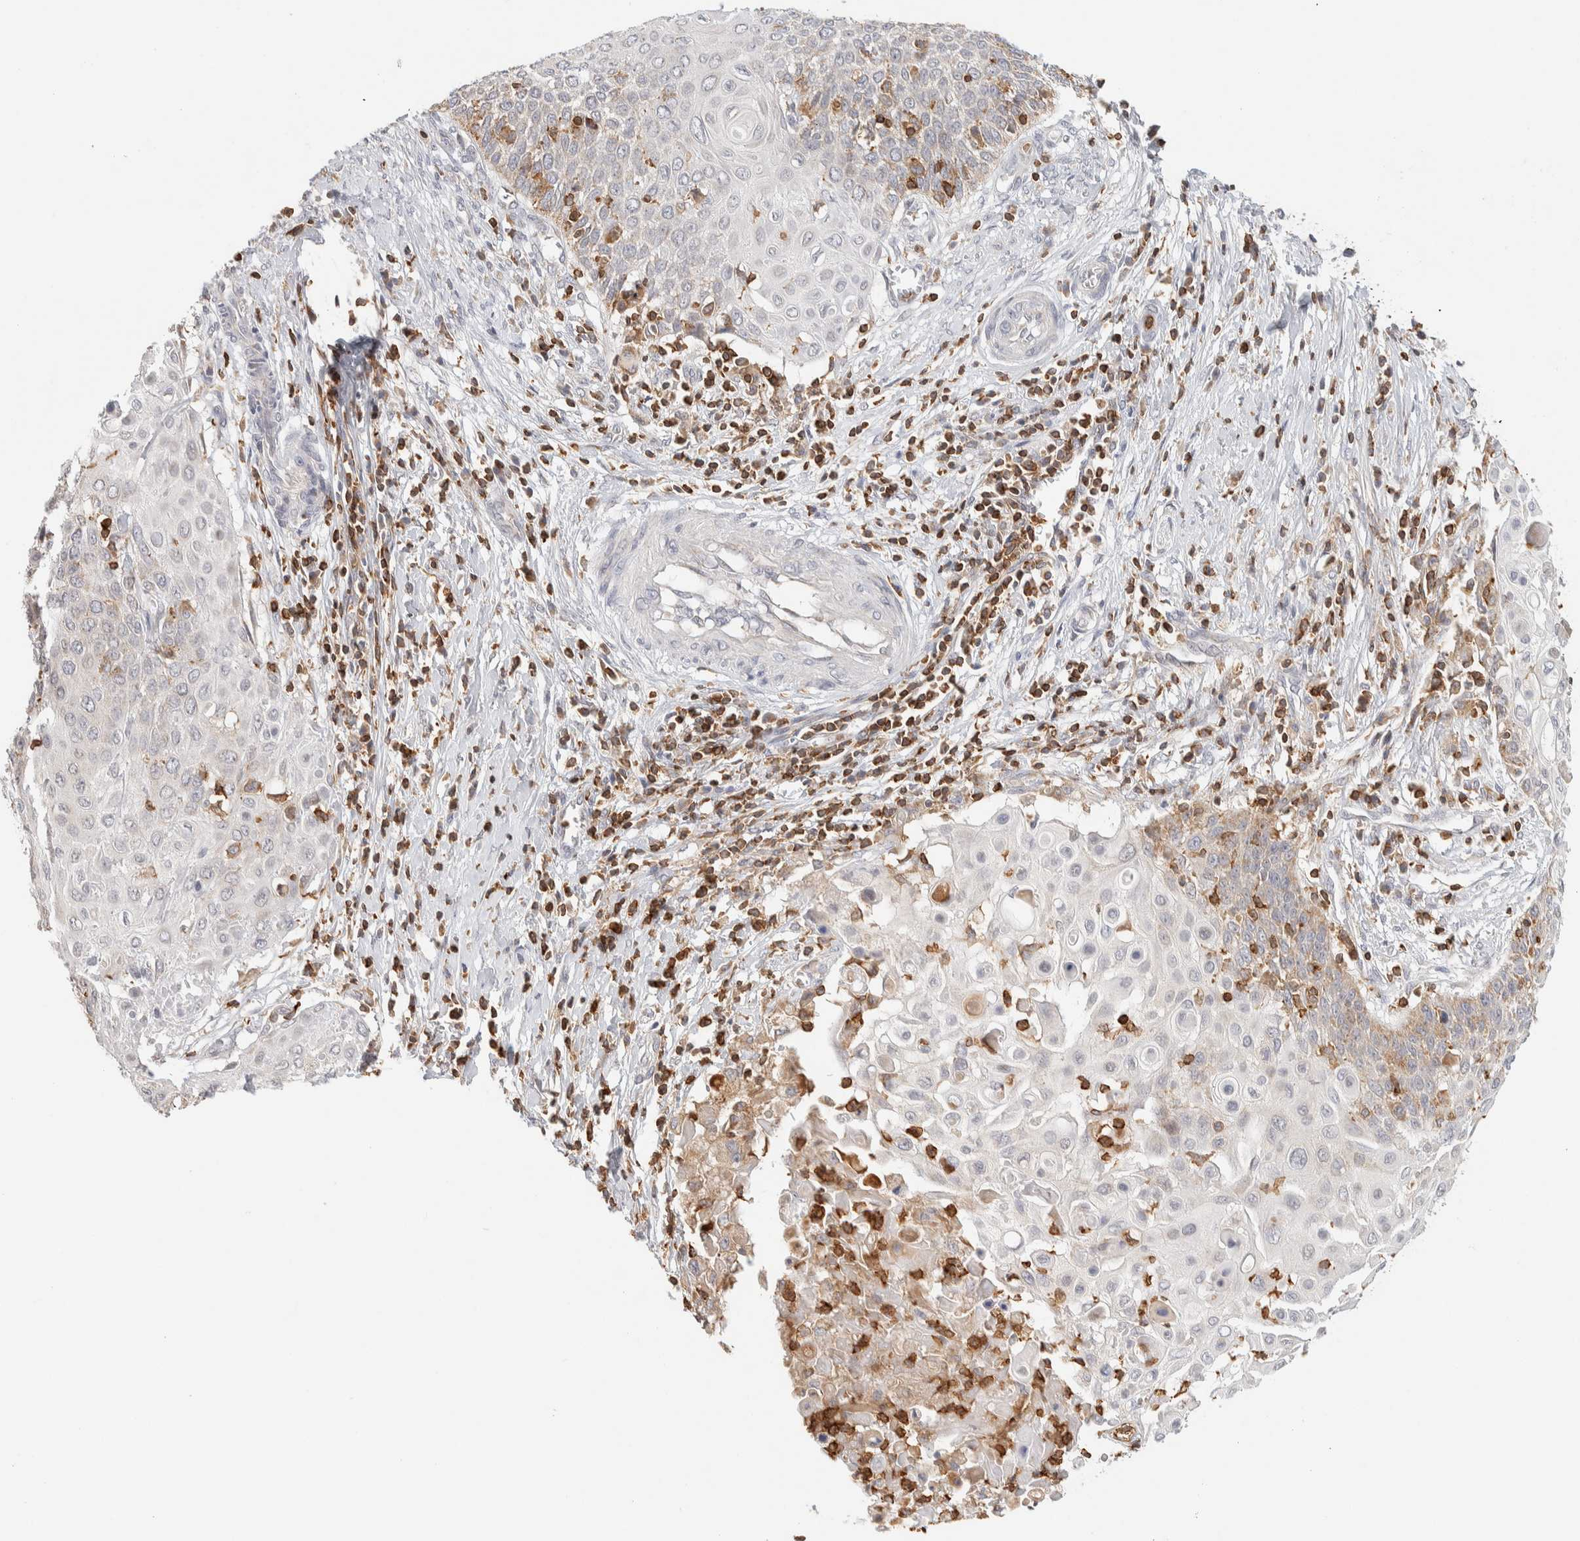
{"staining": {"intensity": "weak", "quantity": "<25%", "location": "cytoplasmic/membranous"}, "tissue": "cervical cancer", "cell_type": "Tumor cells", "image_type": "cancer", "snomed": [{"axis": "morphology", "description": "Squamous cell carcinoma, NOS"}, {"axis": "topography", "description": "Cervix"}], "caption": "A histopathology image of human cervical cancer (squamous cell carcinoma) is negative for staining in tumor cells. (DAB (3,3'-diaminobenzidine) IHC, high magnification).", "gene": "RUNDC1", "patient": {"sex": "female", "age": 39}}